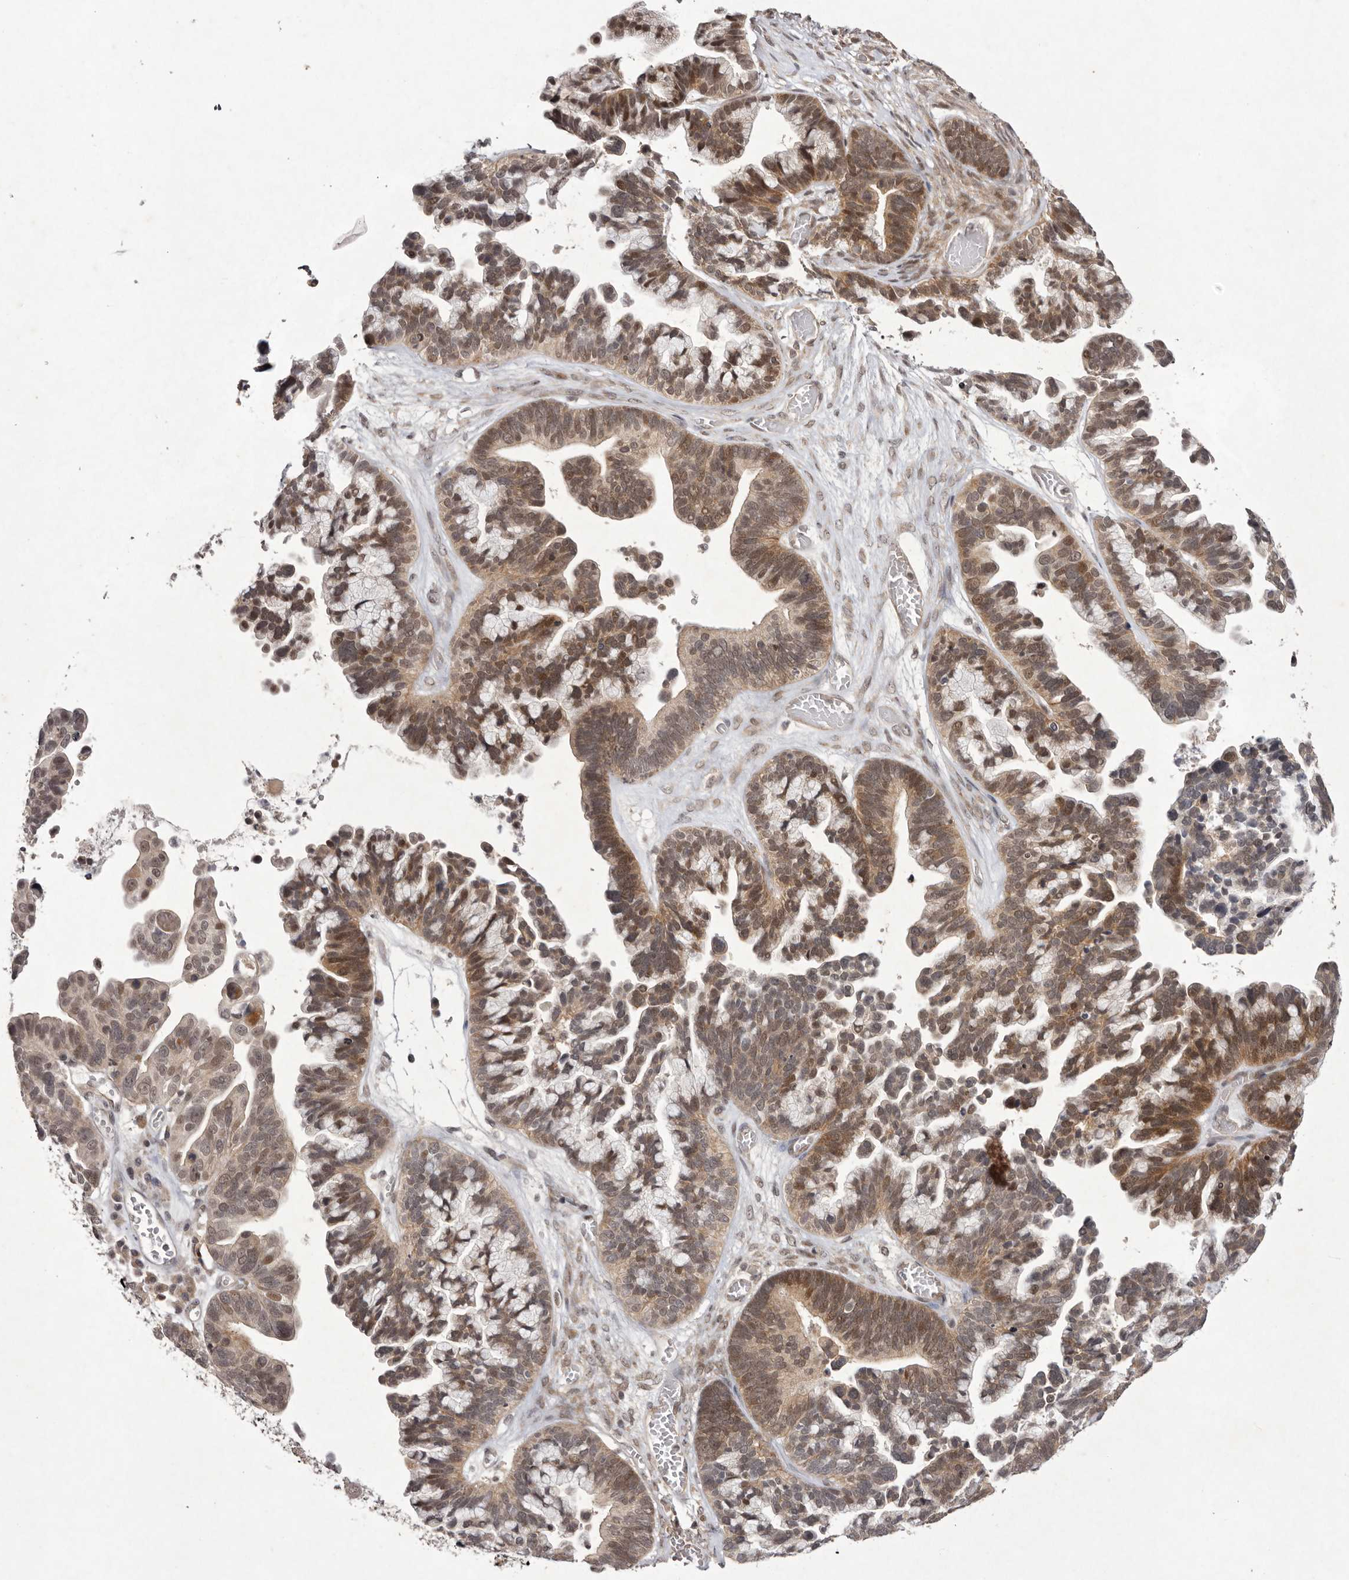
{"staining": {"intensity": "moderate", "quantity": ">75%", "location": "cytoplasmic/membranous,nuclear"}, "tissue": "ovarian cancer", "cell_type": "Tumor cells", "image_type": "cancer", "snomed": [{"axis": "morphology", "description": "Cystadenocarcinoma, serous, NOS"}, {"axis": "topography", "description": "Ovary"}], "caption": "Moderate cytoplasmic/membranous and nuclear expression is appreciated in approximately >75% of tumor cells in ovarian cancer (serous cystadenocarcinoma).", "gene": "BUD31", "patient": {"sex": "female", "age": 56}}